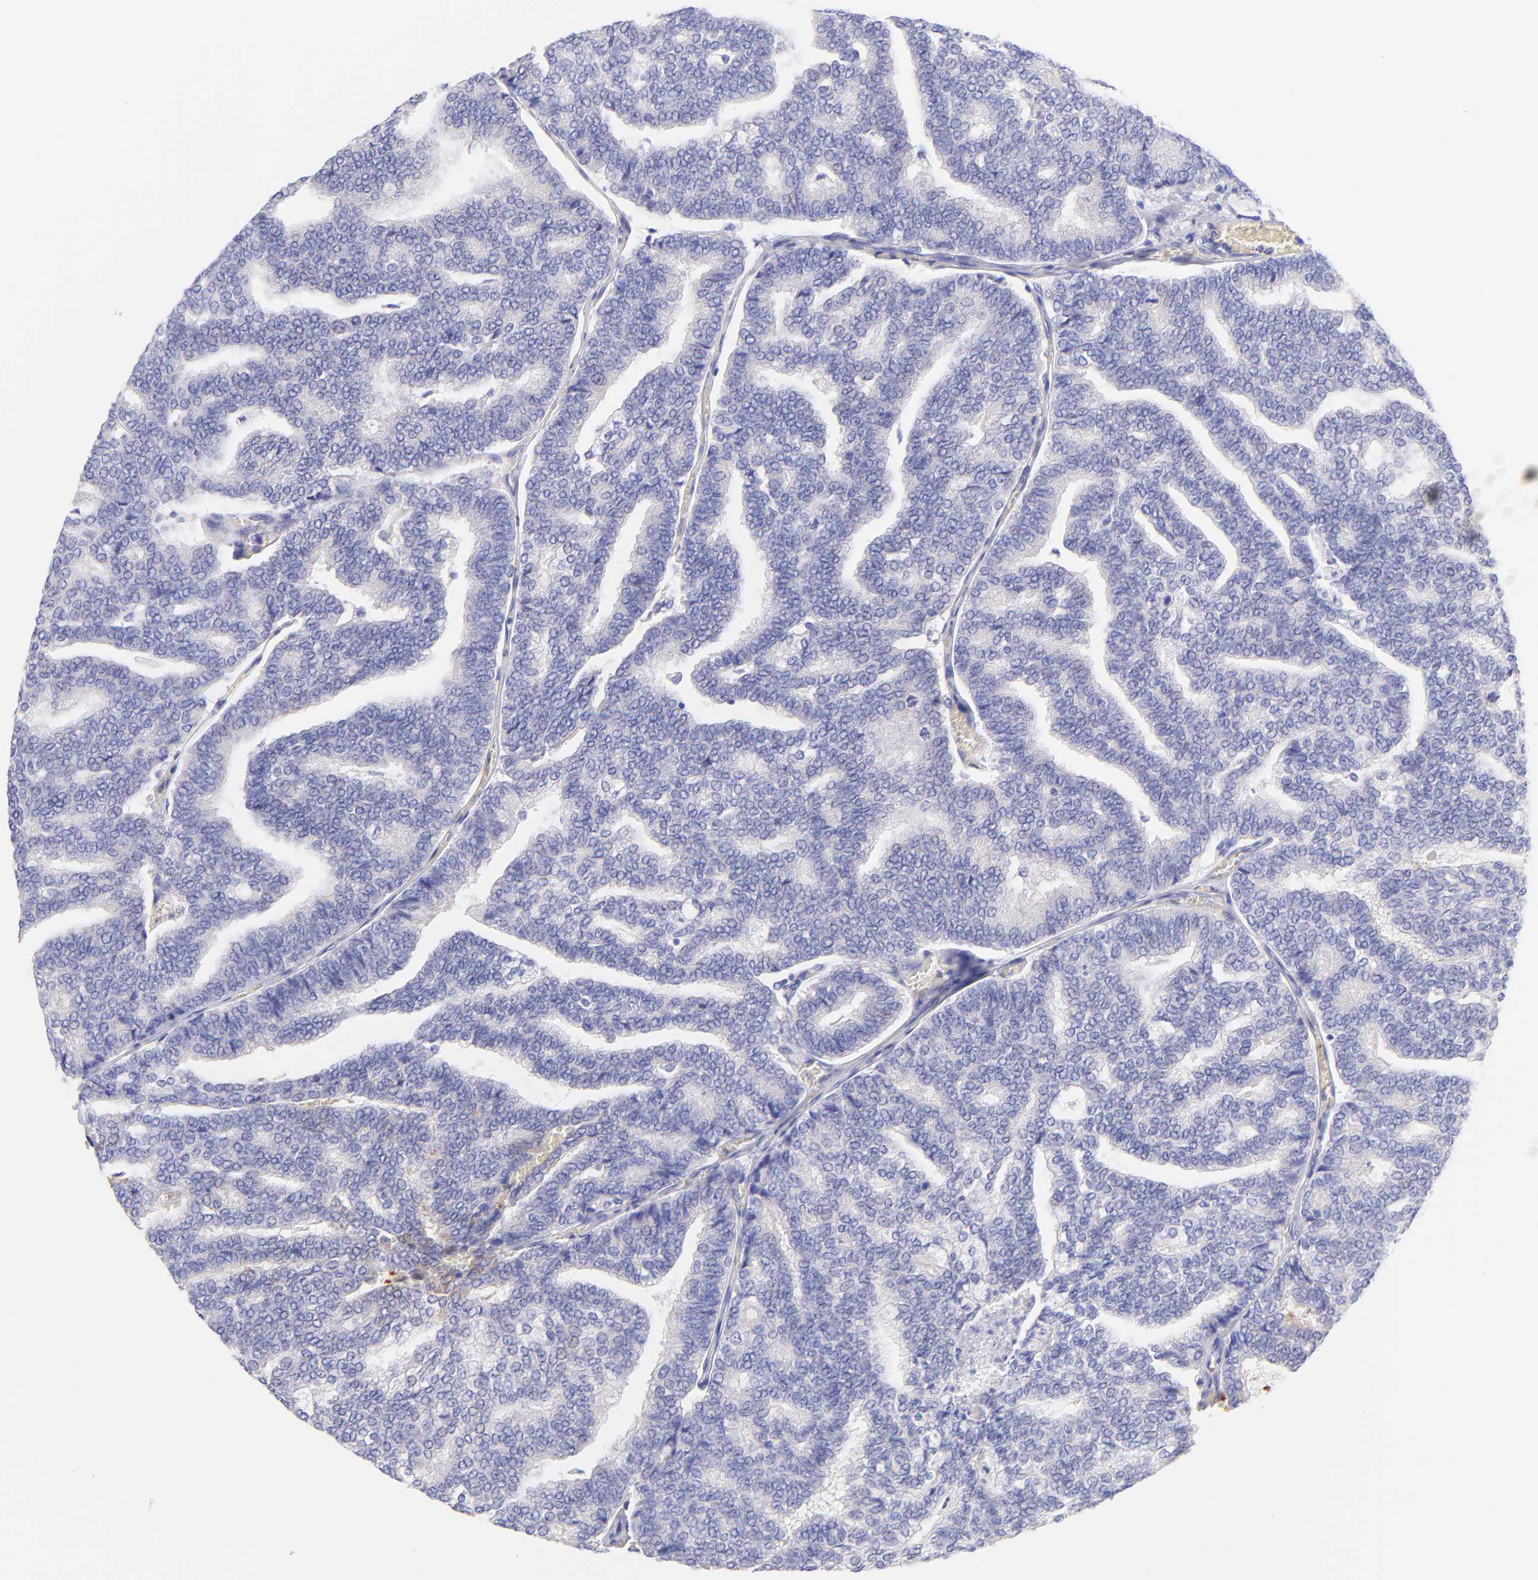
{"staining": {"intensity": "negative", "quantity": "none", "location": "none"}, "tissue": "thyroid cancer", "cell_type": "Tumor cells", "image_type": "cancer", "snomed": [{"axis": "morphology", "description": "Papillary adenocarcinoma, NOS"}, {"axis": "topography", "description": "Thyroid gland"}], "caption": "This is a photomicrograph of IHC staining of papillary adenocarcinoma (thyroid), which shows no expression in tumor cells.", "gene": "FRMPD3", "patient": {"sex": "female", "age": 35}}